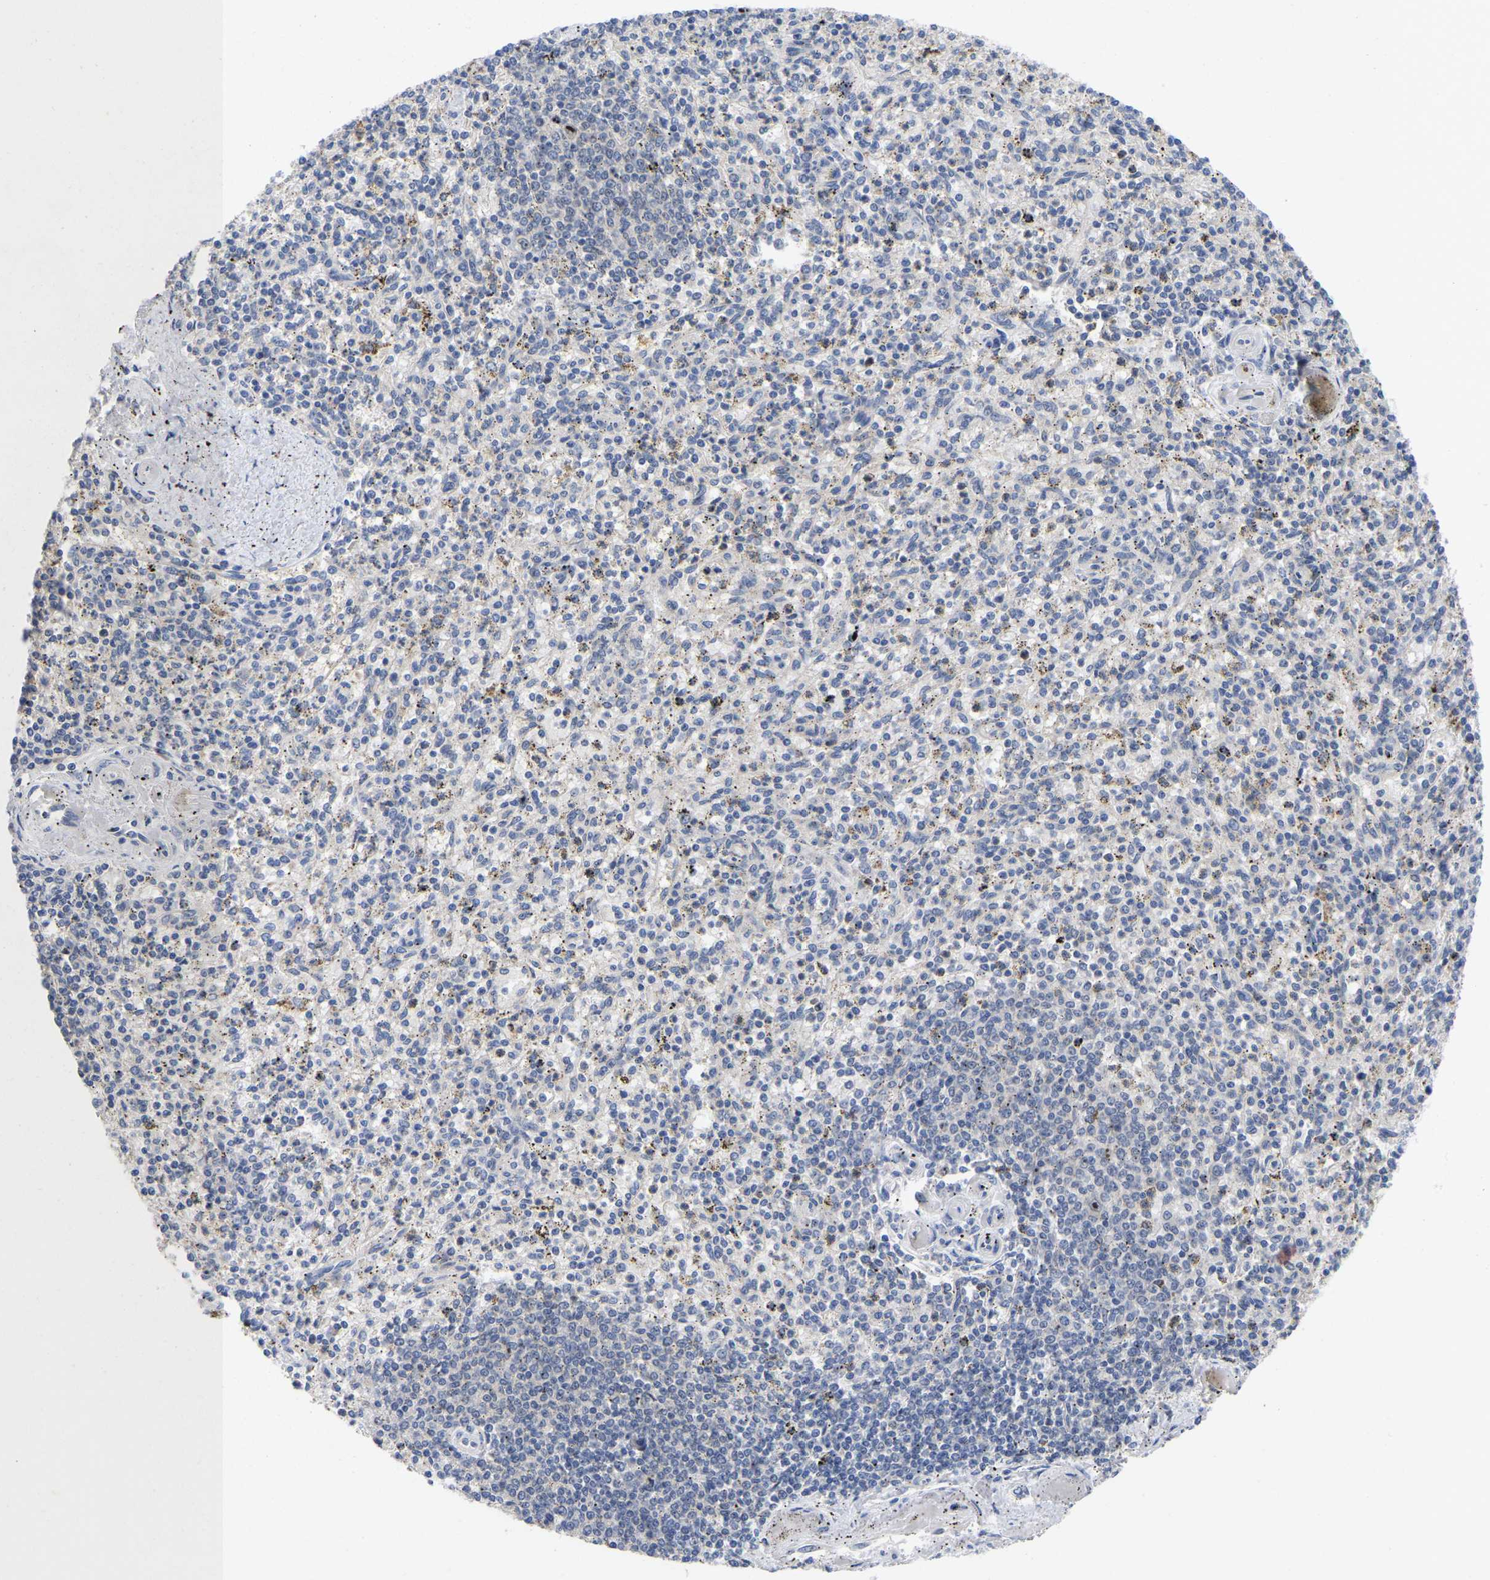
{"staining": {"intensity": "negative", "quantity": "none", "location": "none"}, "tissue": "spleen", "cell_type": "Cells in red pulp", "image_type": "normal", "snomed": [{"axis": "morphology", "description": "Normal tissue, NOS"}, {"axis": "topography", "description": "Spleen"}], "caption": "Cells in red pulp show no significant staining in benign spleen.", "gene": "NLE1", "patient": {"sex": "male", "age": 72}}